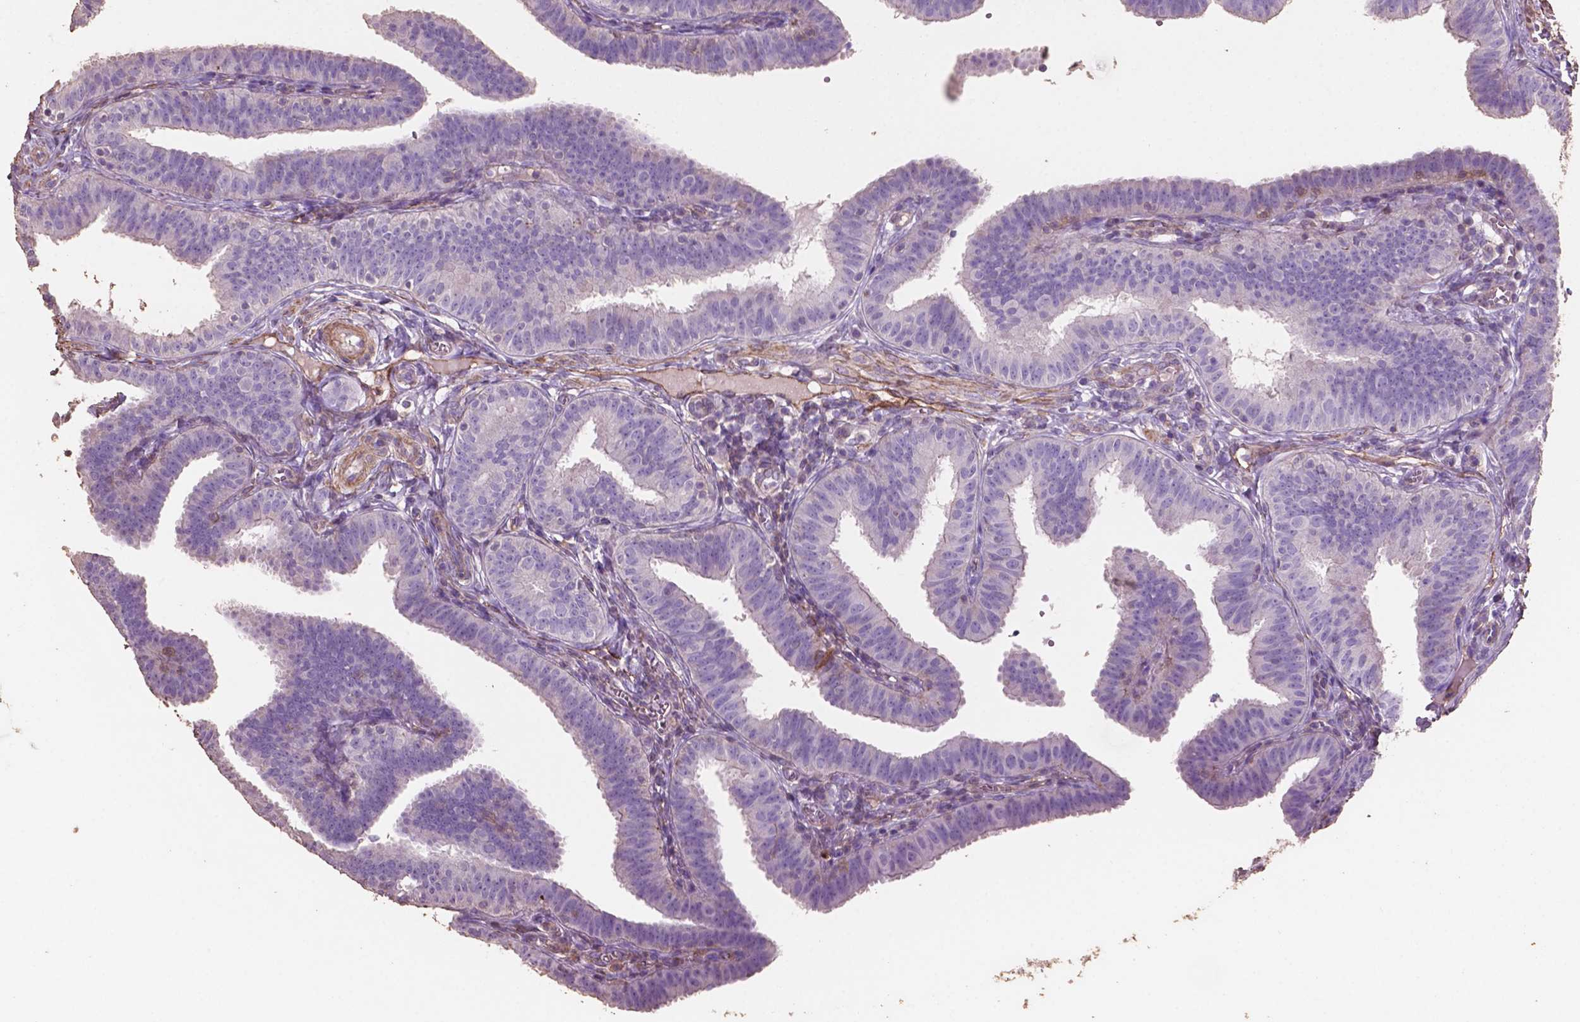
{"staining": {"intensity": "weak", "quantity": "<25%", "location": "cytoplasmic/membranous"}, "tissue": "fallopian tube", "cell_type": "Glandular cells", "image_type": "normal", "snomed": [{"axis": "morphology", "description": "Normal tissue, NOS"}, {"axis": "topography", "description": "Fallopian tube"}], "caption": "Glandular cells are negative for protein expression in benign human fallopian tube. (Stains: DAB (3,3'-diaminobenzidine) IHC with hematoxylin counter stain, Microscopy: brightfield microscopy at high magnification).", "gene": "COMMD4", "patient": {"sex": "female", "age": 25}}